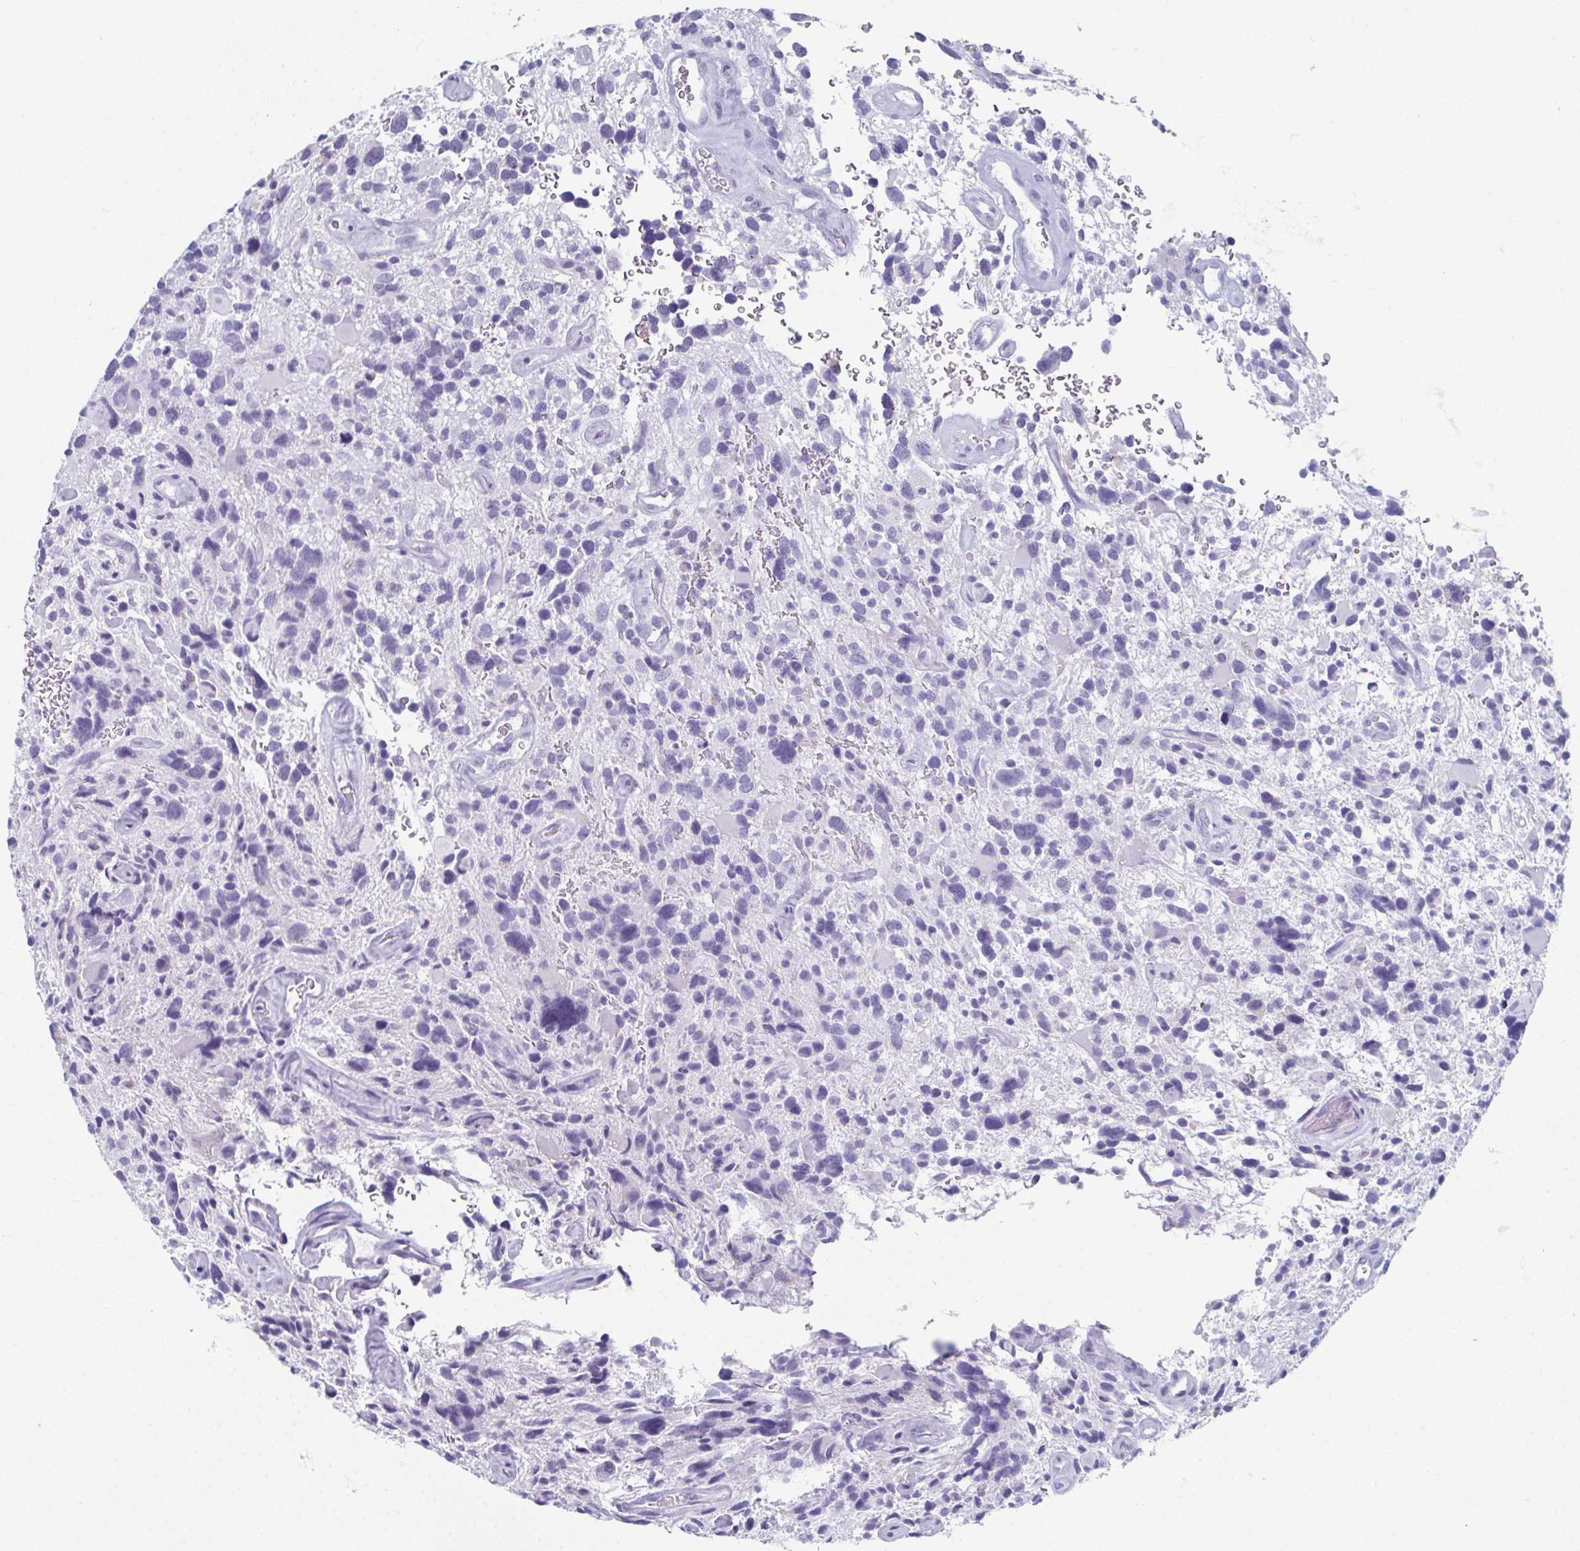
{"staining": {"intensity": "negative", "quantity": "none", "location": "none"}, "tissue": "glioma", "cell_type": "Tumor cells", "image_type": "cancer", "snomed": [{"axis": "morphology", "description": "Glioma, malignant, High grade"}, {"axis": "topography", "description": "Brain"}], "caption": "Tumor cells are negative for protein expression in human high-grade glioma (malignant).", "gene": "GHRL", "patient": {"sex": "male", "age": 49}}